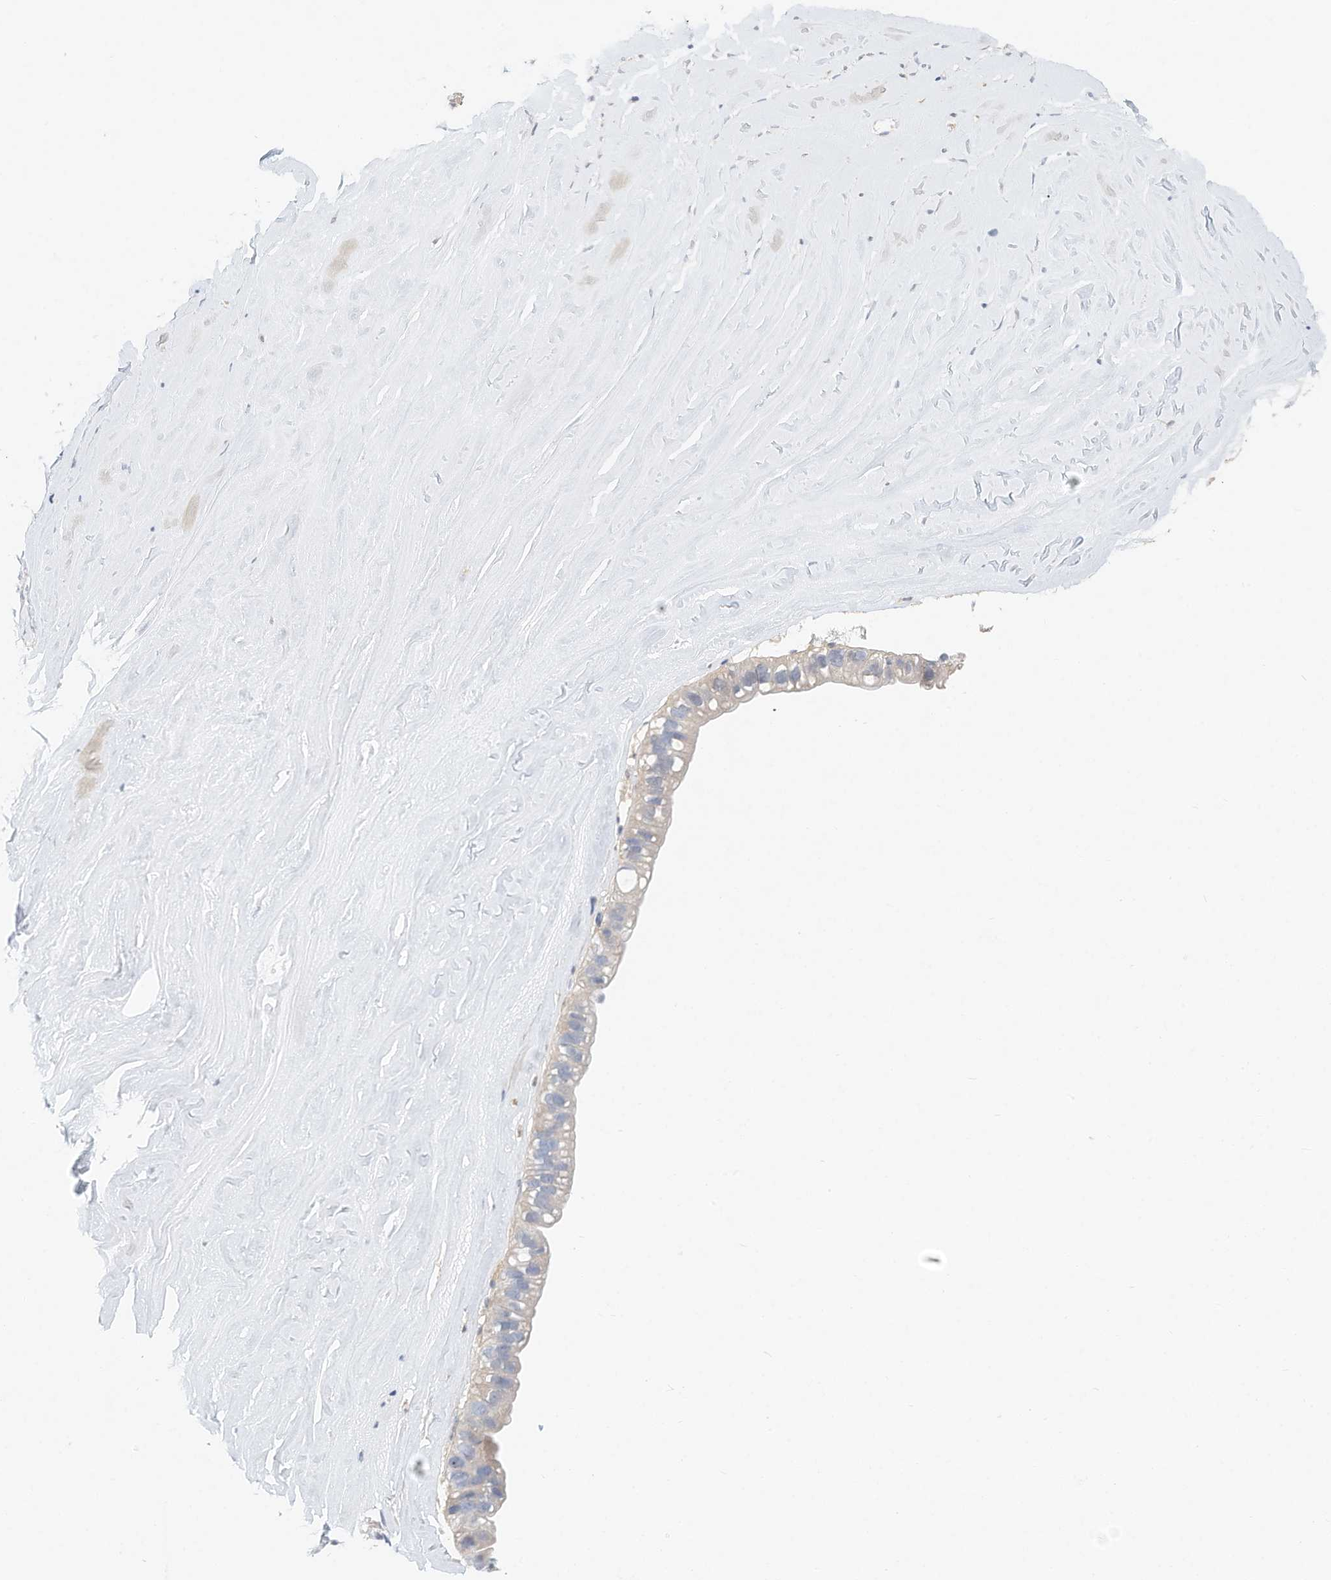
{"staining": {"intensity": "weak", "quantity": "<25%", "location": "cytoplasmic/membranous"}, "tissue": "ovarian cancer", "cell_type": "Tumor cells", "image_type": "cancer", "snomed": [{"axis": "morphology", "description": "Cystadenocarcinoma, mucinous, NOS"}, {"axis": "topography", "description": "Ovary"}], "caption": "The photomicrograph reveals no significant expression in tumor cells of ovarian mucinous cystadenocarcinoma. (DAB (3,3'-diaminobenzidine) immunohistochemistry, high magnification).", "gene": "MICAL1", "patient": {"sex": "female", "age": 61}}